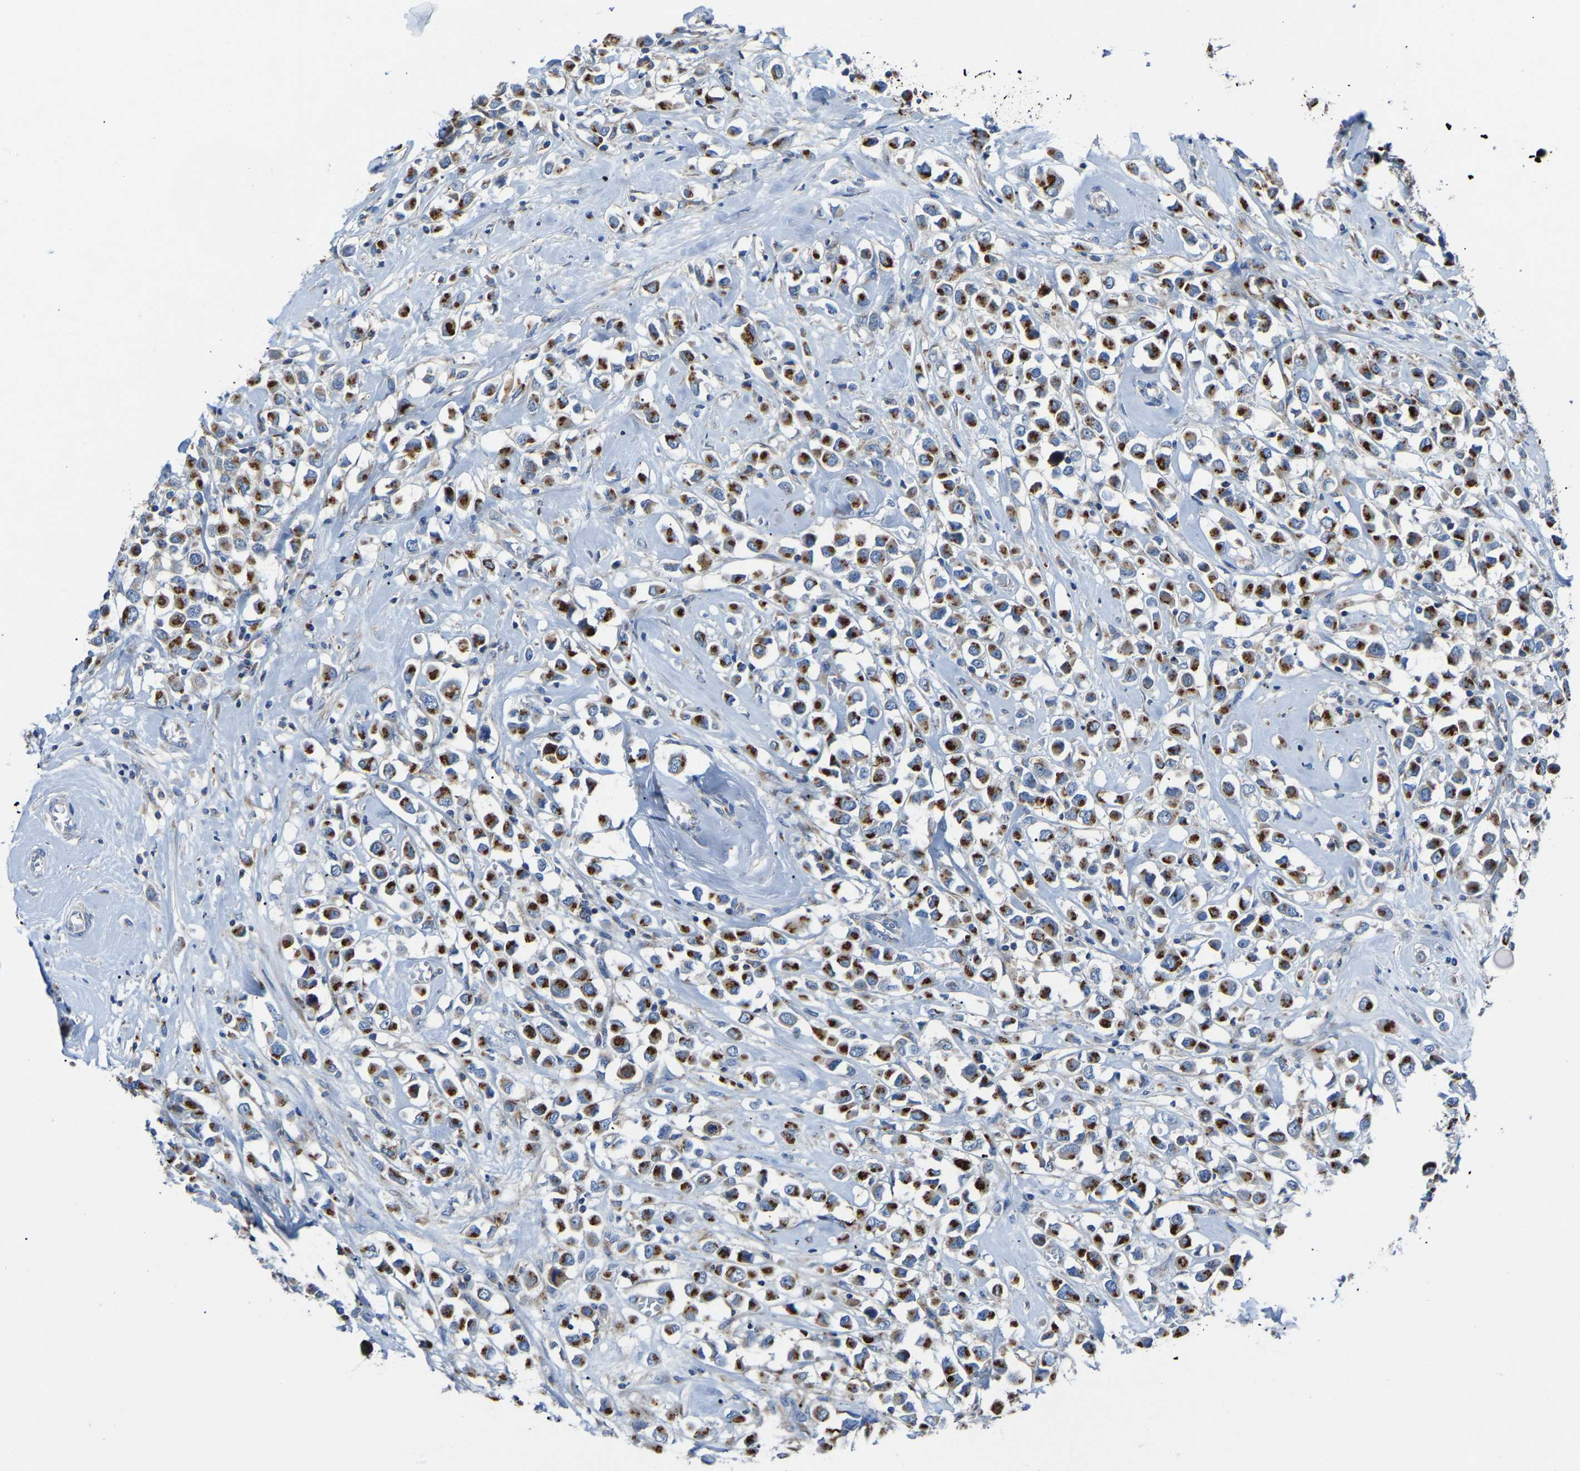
{"staining": {"intensity": "moderate", "quantity": ">75%", "location": "cytoplasmic/membranous"}, "tissue": "breast cancer", "cell_type": "Tumor cells", "image_type": "cancer", "snomed": [{"axis": "morphology", "description": "Duct carcinoma"}, {"axis": "topography", "description": "Breast"}], "caption": "Immunohistochemical staining of breast cancer reveals medium levels of moderate cytoplasmic/membranous expression in approximately >75% of tumor cells.", "gene": "CANT1", "patient": {"sex": "female", "age": 61}}